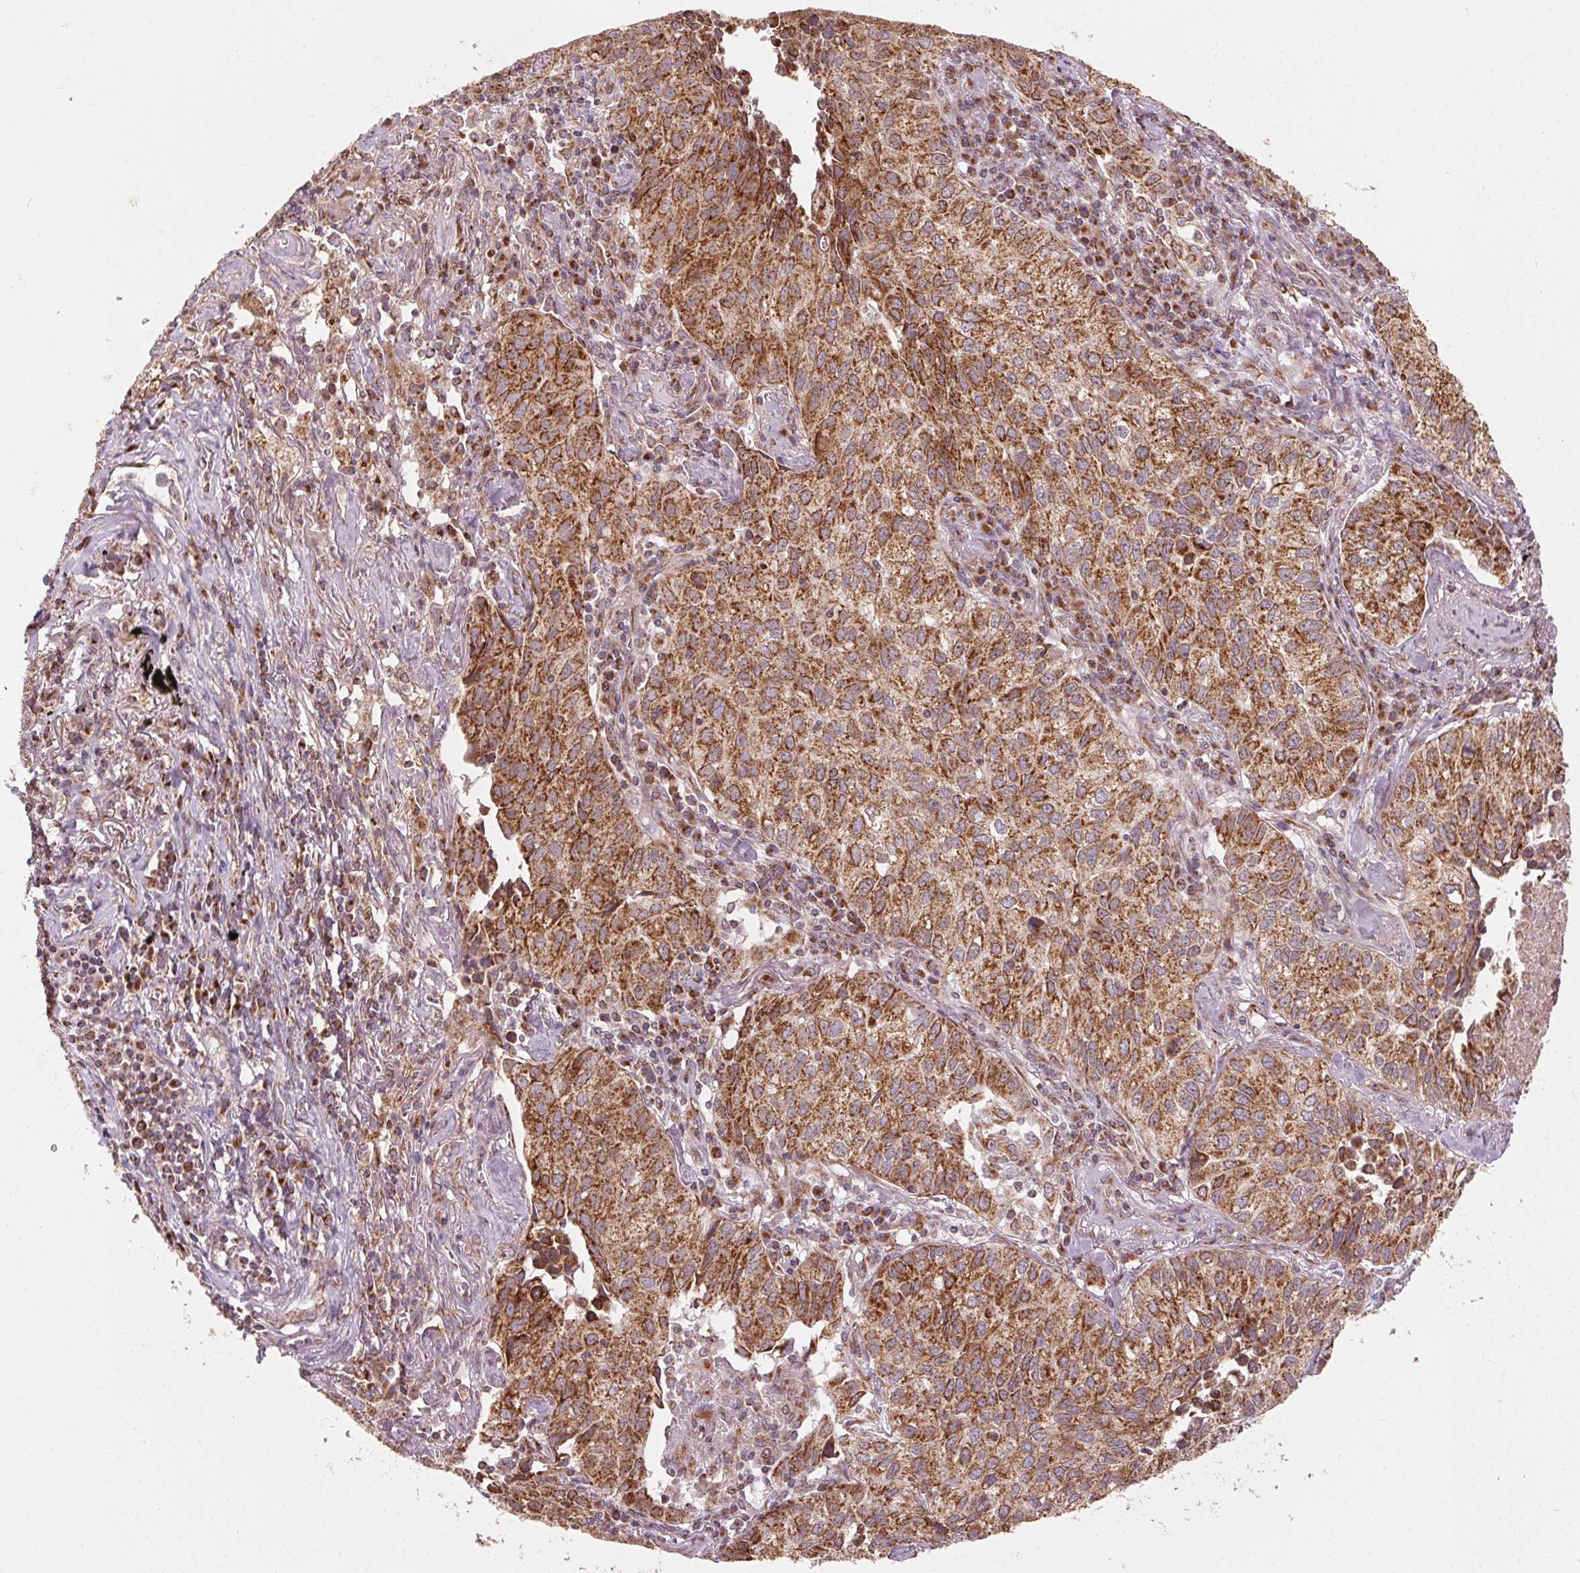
{"staining": {"intensity": "strong", "quantity": ">75%", "location": "cytoplasmic/membranous"}, "tissue": "lung cancer", "cell_type": "Tumor cells", "image_type": "cancer", "snomed": [{"axis": "morphology", "description": "Adenocarcinoma, NOS"}, {"axis": "topography", "description": "Lung"}], "caption": "High-power microscopy captured an IHC micrograph of adenocarcinoma (lung), revealing strong cytoplasmic/membranous positivity in approximately >75% of tumor cells. (IHC, brightfield microscopy, high magnification).", "gene": "TOMM70", "patient": {"sex": "female", "age": 50}}